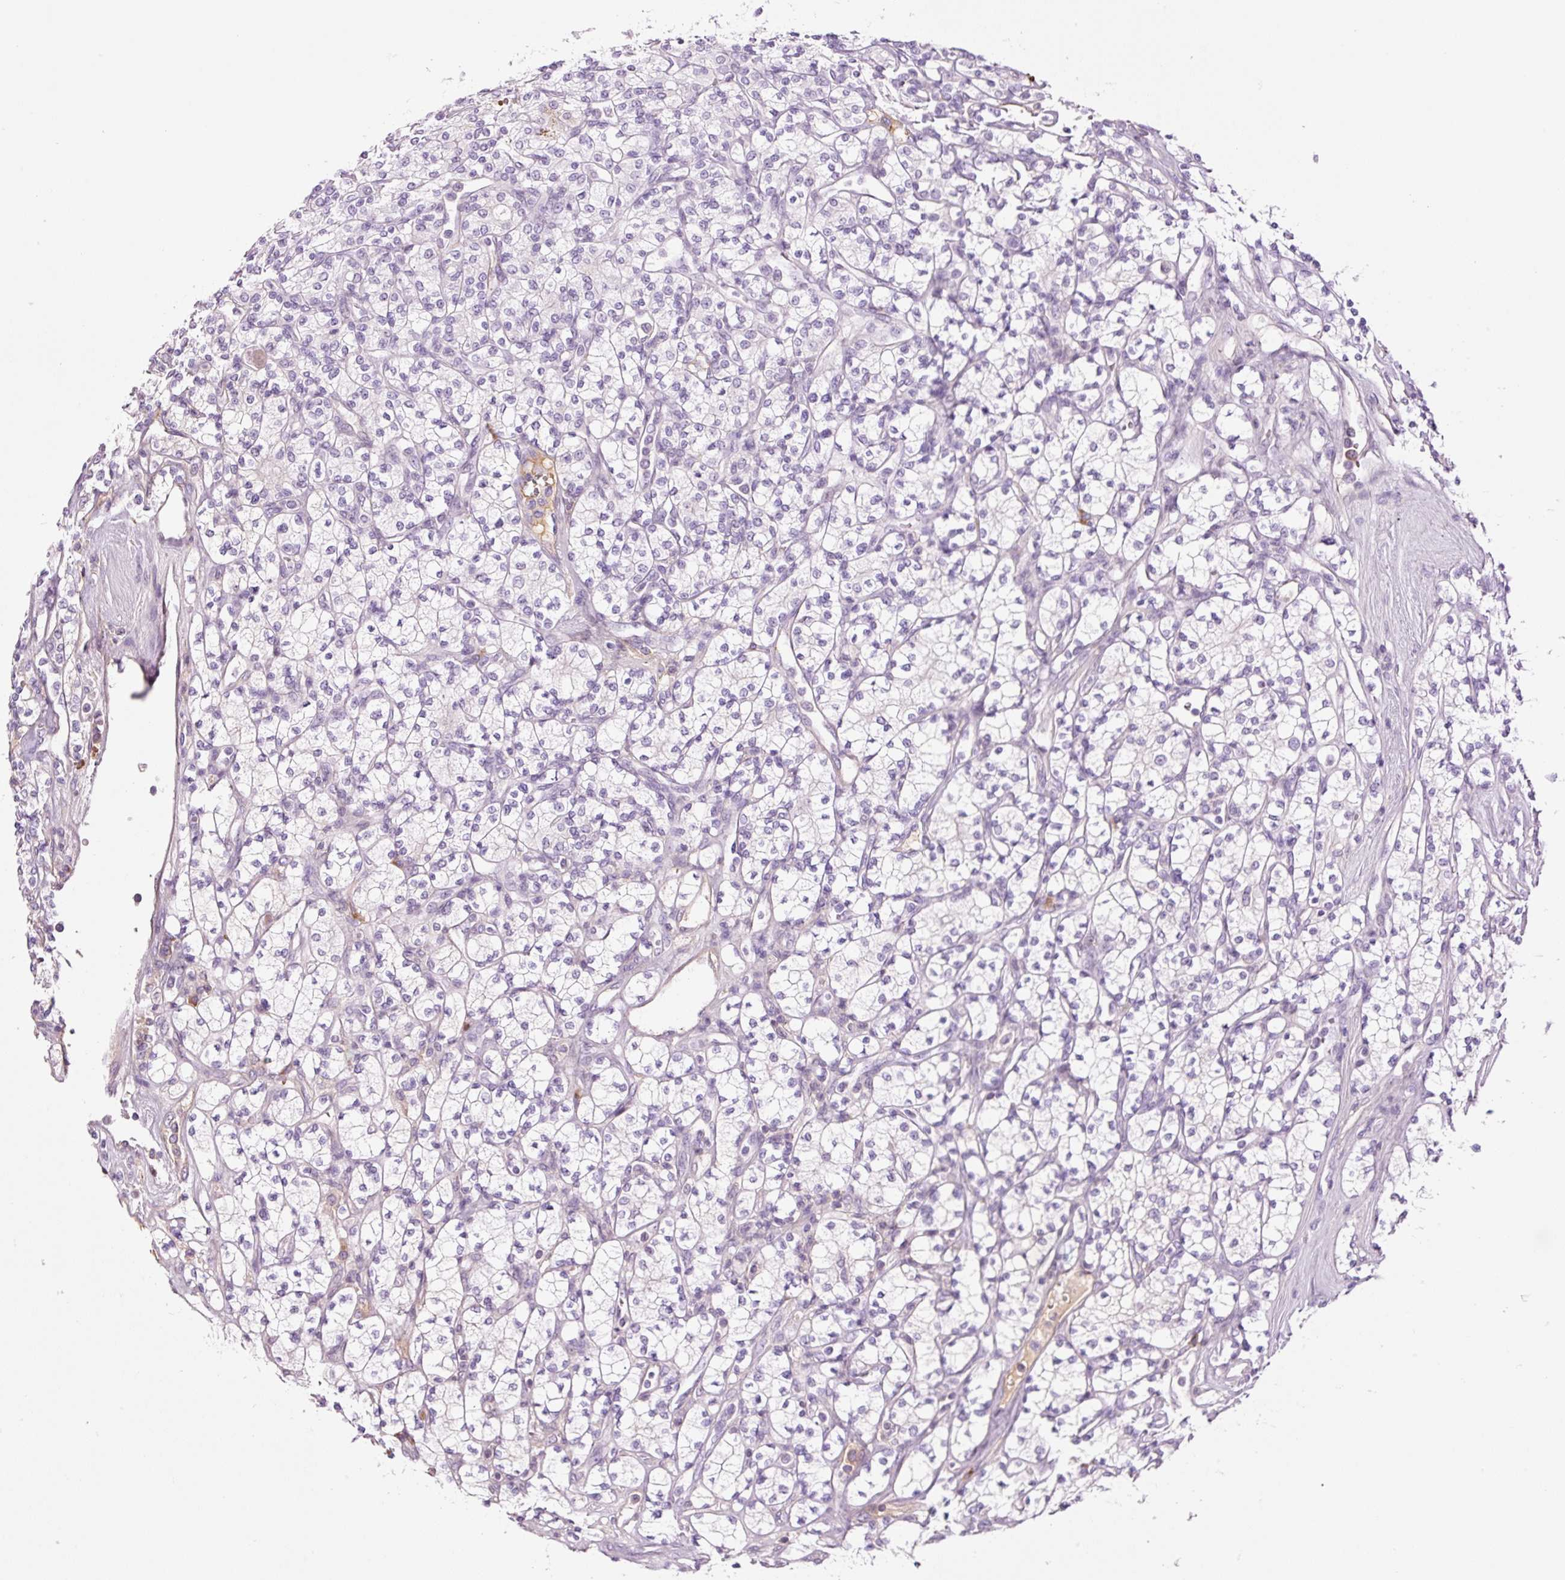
{"staining": {"intensity": "negative", "quantity": "none", "location": "none"}, "tissue": "renal cancer", "cell_type": "Tumor cells", "image_type": "cancer", "snomed": [{"axis": "morphology", "description": "Adenocarcinoma, NOS"}, {"axis": "topography", "description": "Kidney"}], "caption": "A high-resolution histopathology image shows immunohistochemistry staining of renal cancer, which displays no significant positivity in tumor cells.", "gene": "KLF1", "patient": {"sex": "male", "age": 77}}